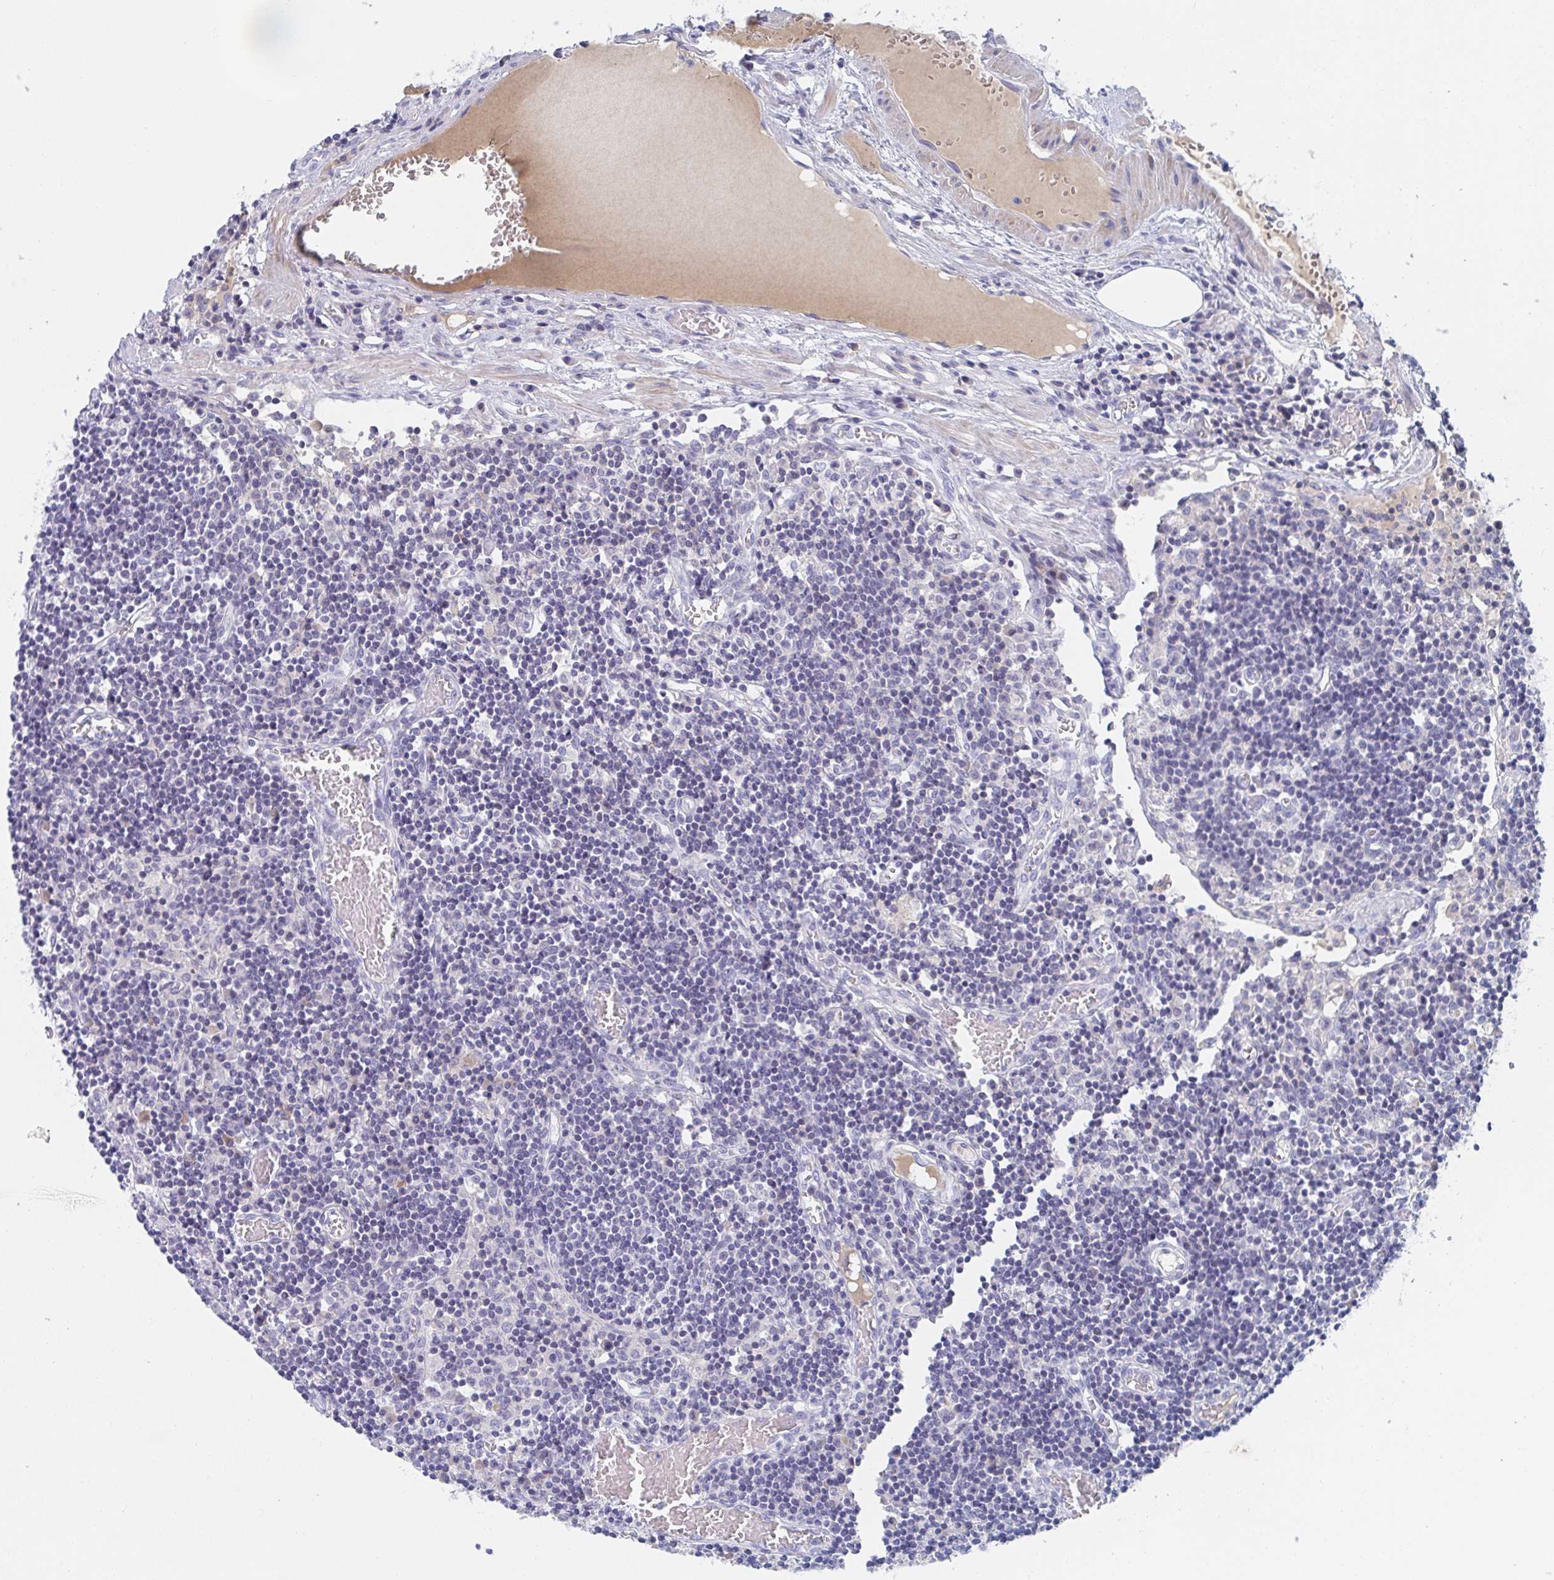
{"staining": {"intensity": "negative", "quantity": "none", "location": "none"}, "tissue": "lymph node", "cell_type": "Germinal center cells", "image_type": "normal", "snomed": [{"axis": "morphology", "description": "Normal tissue, NOS"}, {"axis": "topography", "description": "Lymph node"}], "caption": "Immunohistochemical staining of normal human lymph node displays no significant staining in germinal center cells. Brightfield microscopy of immunohistochemistry stained with DAB (3,3'-diaminobenzidine) (brown) and hematoxylin (blue), captured at high magnification.", "gene": "TNFAIP6", "patient": {"sex": "male", "age": 66}}